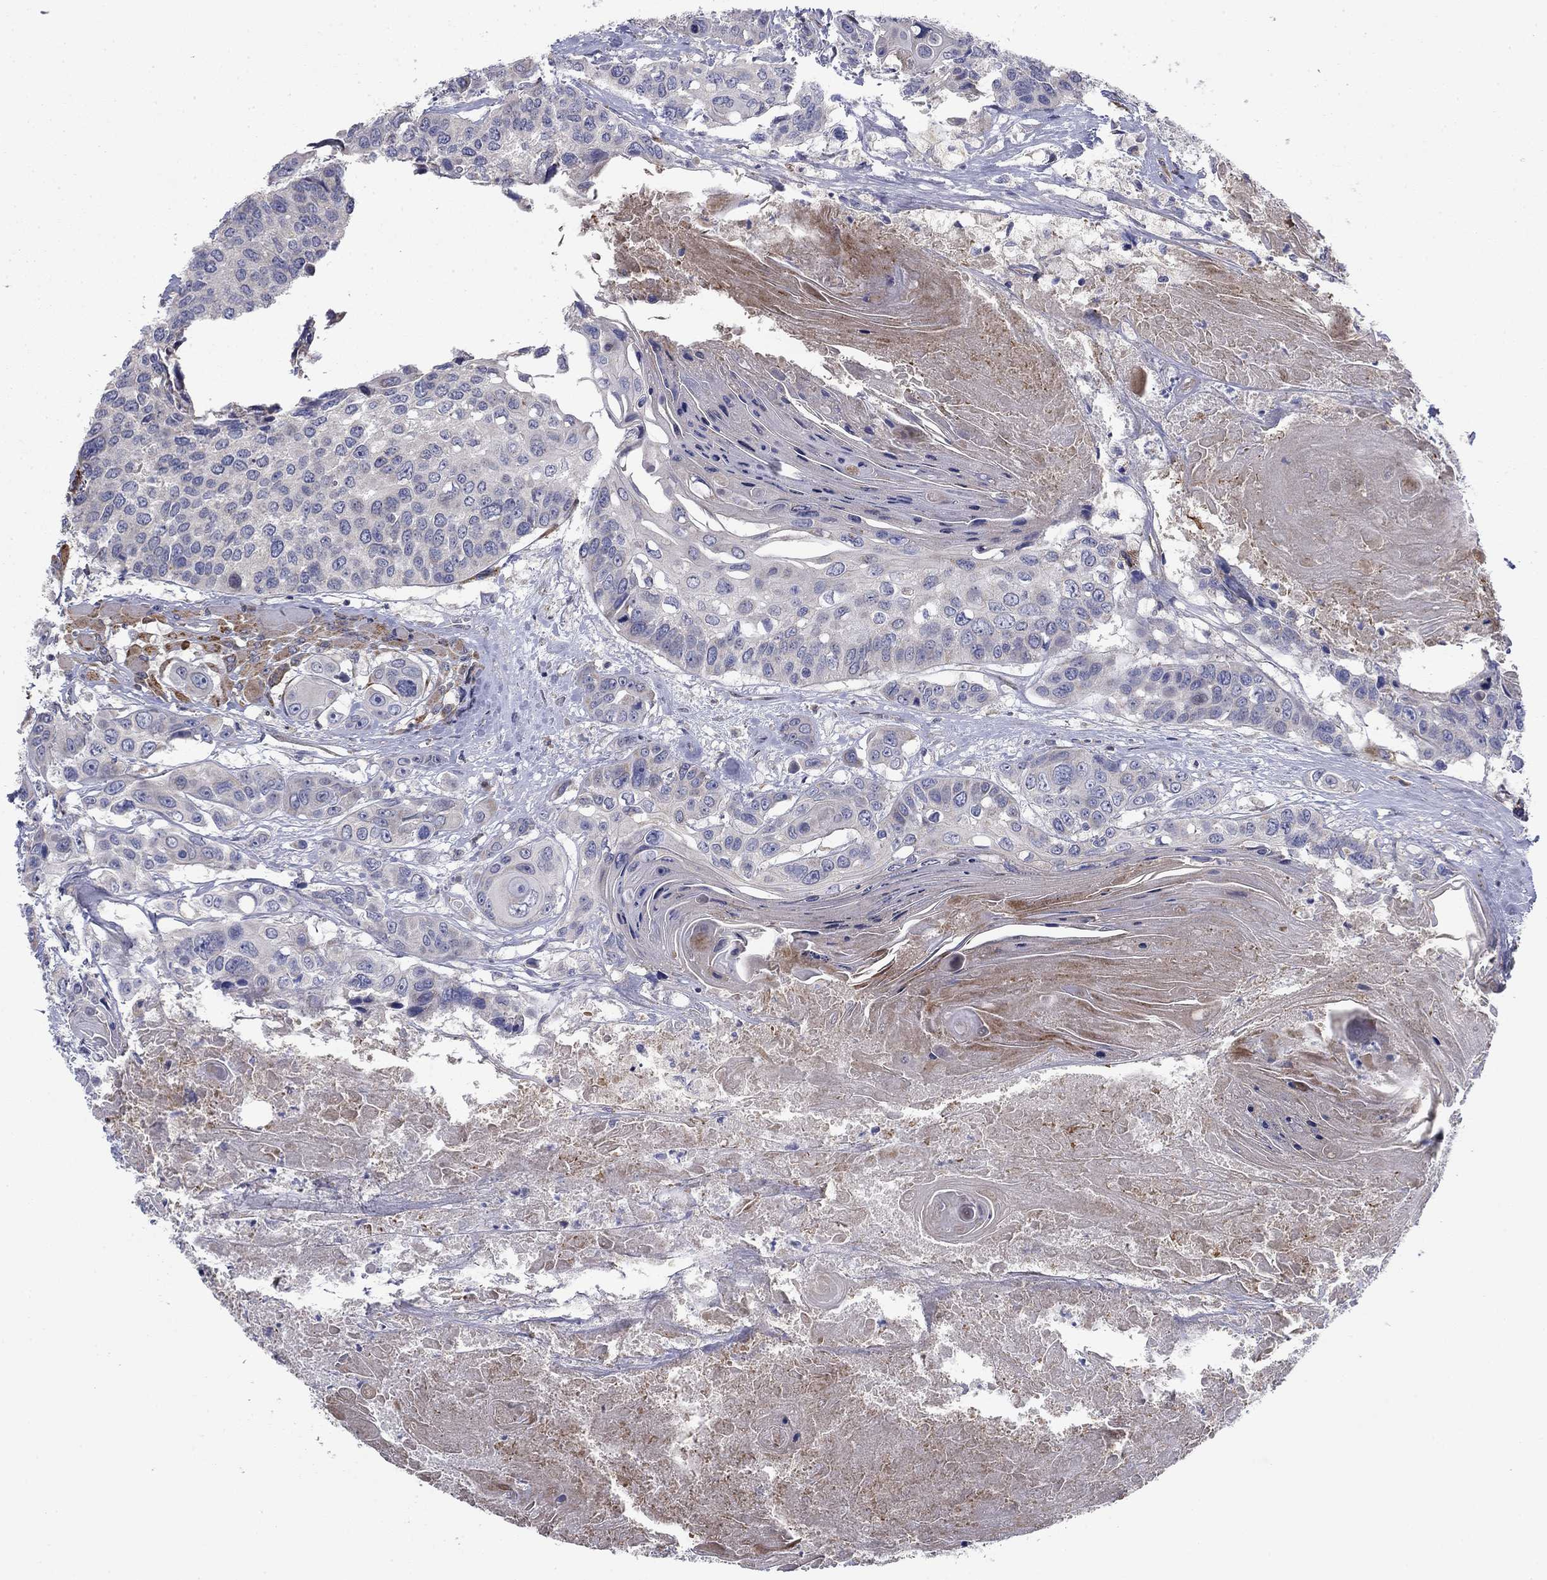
{"staining": {"intensity": "negative", "quantity": "none", "location": "none"}, "tissue": "head and neck cancer", "cell_type": "Tumor cells", "image_type": "cancer", "snomed": [{"axis": "morphology", "description": "Squamous cell carcinoma, NOS"}, {"axis": "topography", "description": "Oral tissue"}, {"axis": "topography", "description": "Head-Neck"}], "caption": "Tumor cells are negative for protein expression in human head and neck cancer (squamous cell carcinoma).", "gene": "MMAA", "patient": {"sex": "male", "age": 56}}